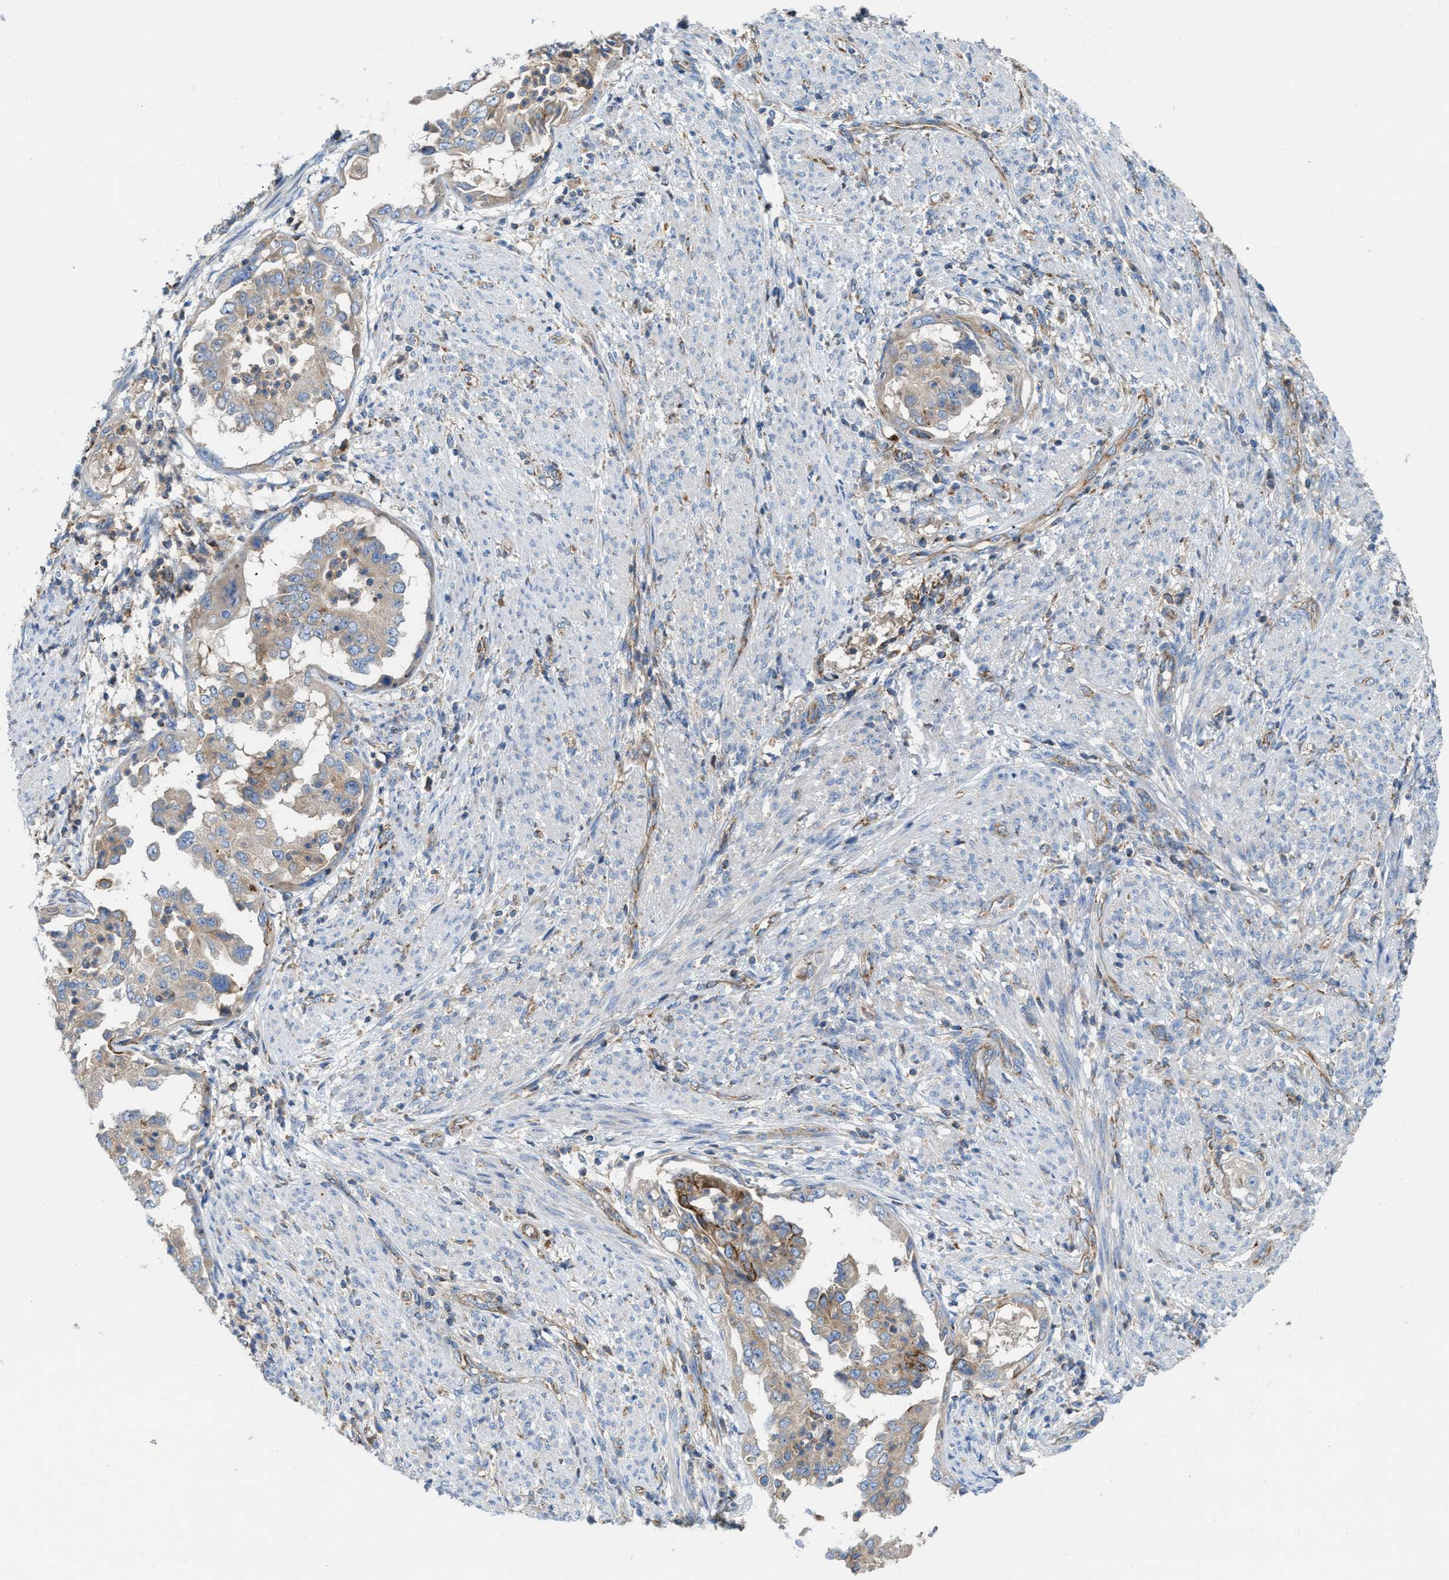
{"staining": {"intensity": "moderate", "quantity": ">75%", "location": "cytoplasmic/membranous"}, "tissue": "endometrial cancer", "cell_type": "Tumor cells", "image_type": "cancer", "snomed": [{"axis": "morphology", "description": "Adenocarcinoma, NOS"}, {"axis": "topography", "description": "Endometrium"}], "caption": "An IHC micrograph of neoplastic tissue is shown. Protein staining in brown highlights moderate cytoplasmic/membranous positivity in adenocarcinoma (endometrial) within tumor cells. (brown staining indicates protein expression, while blue staining denotes nuclei).", "gene": "TBC1D15", "patient": {"sex": "female", "age": 85}}